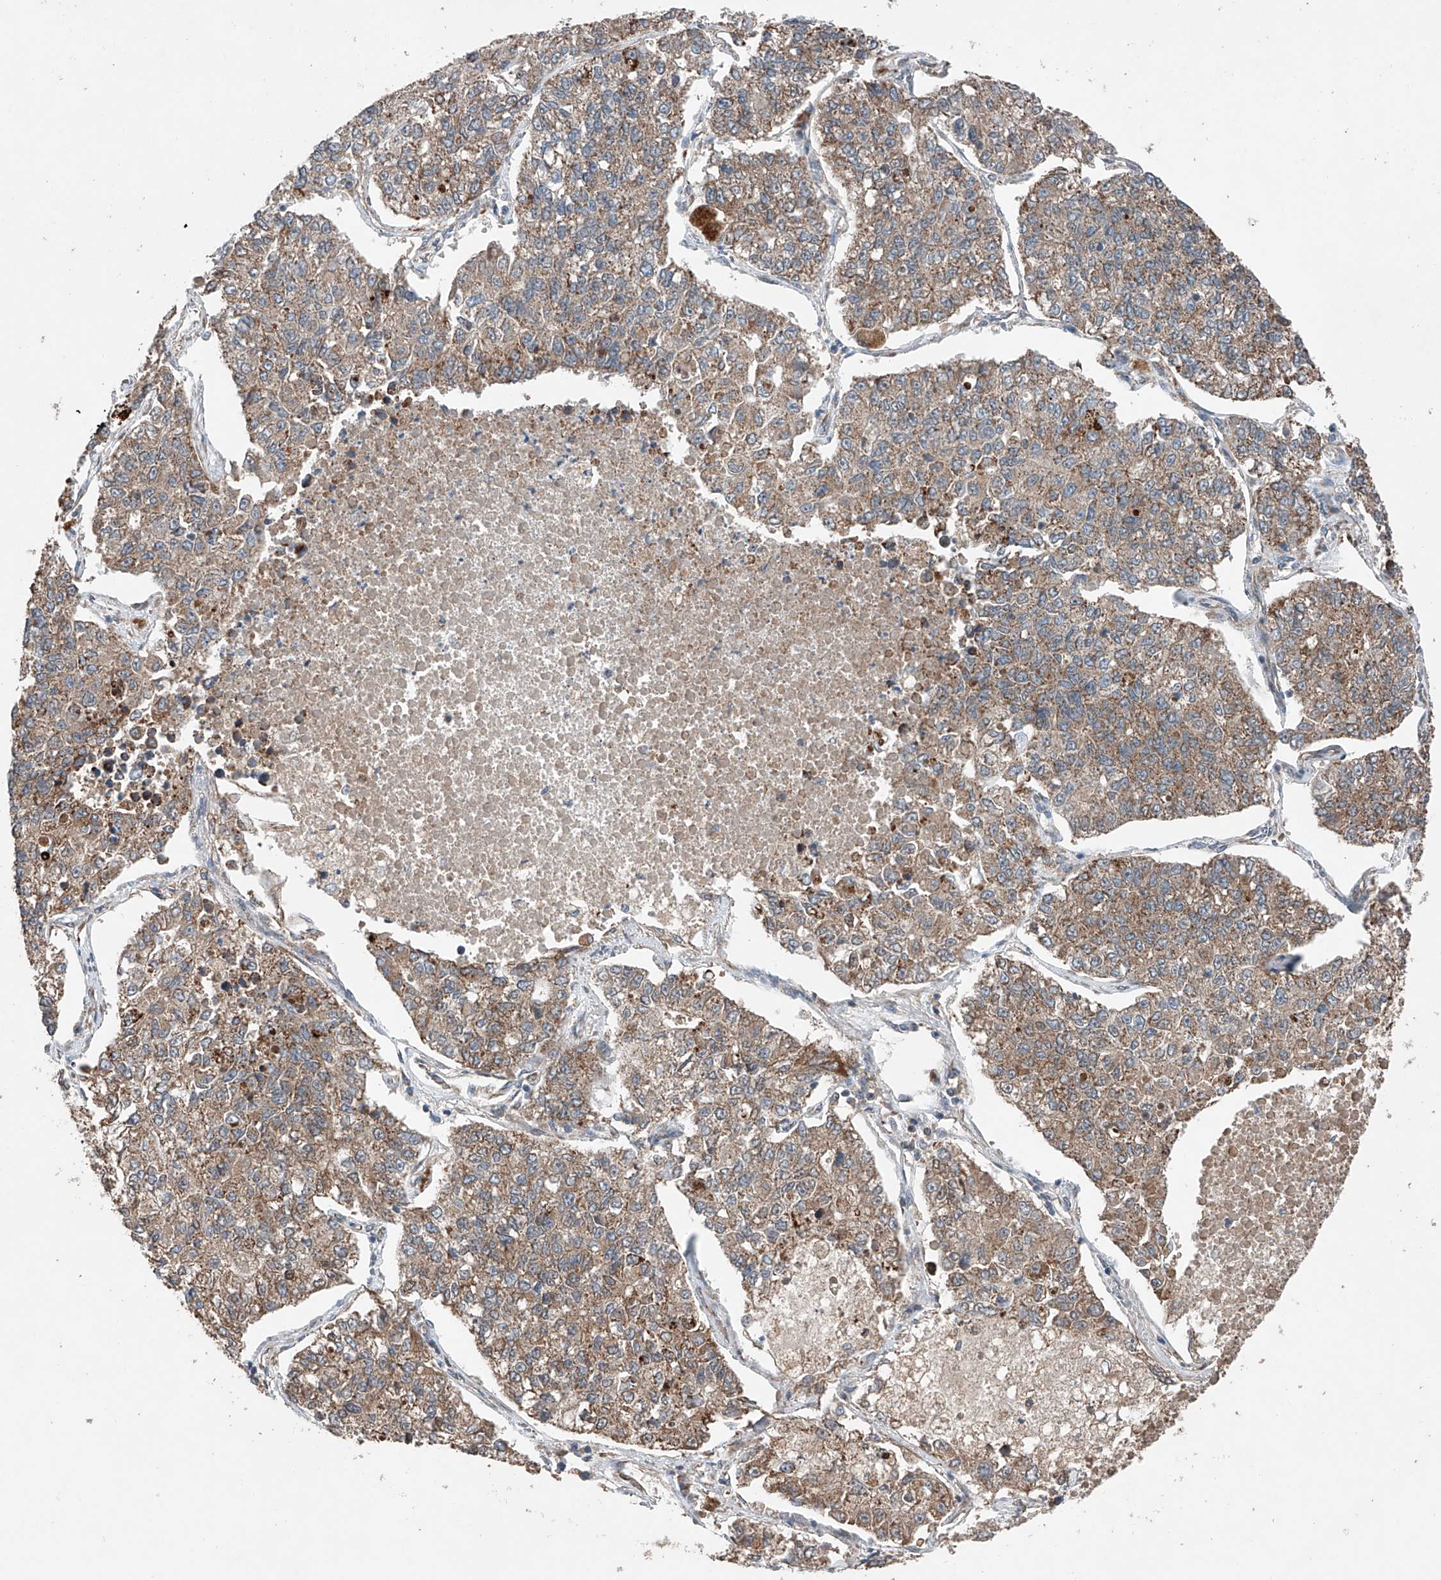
{"staining": {"intensity": "moderate", "quantity": ">75%", "location": "cytoplasmic/membranous"}, "tissue": "lung cancer", "cell_type": "Tumor cells", "image_type": "cancer", "snomed": [{"axis": "morphology", "description": "Adenocarcinoma, NOS"}, {"axis": "topography", "description": "Lung"}], "caption": "Brown immunohistochemical staining in lung cancer (adenocarcinoma) reveals moderate cytoplasmic/membranous expression in about >75% of tumor cells. The protein is shown in brown color, while the nuclei are stained blue.", "gene": "AP4B1", "patient": {"sex": "male", "age": 49}}